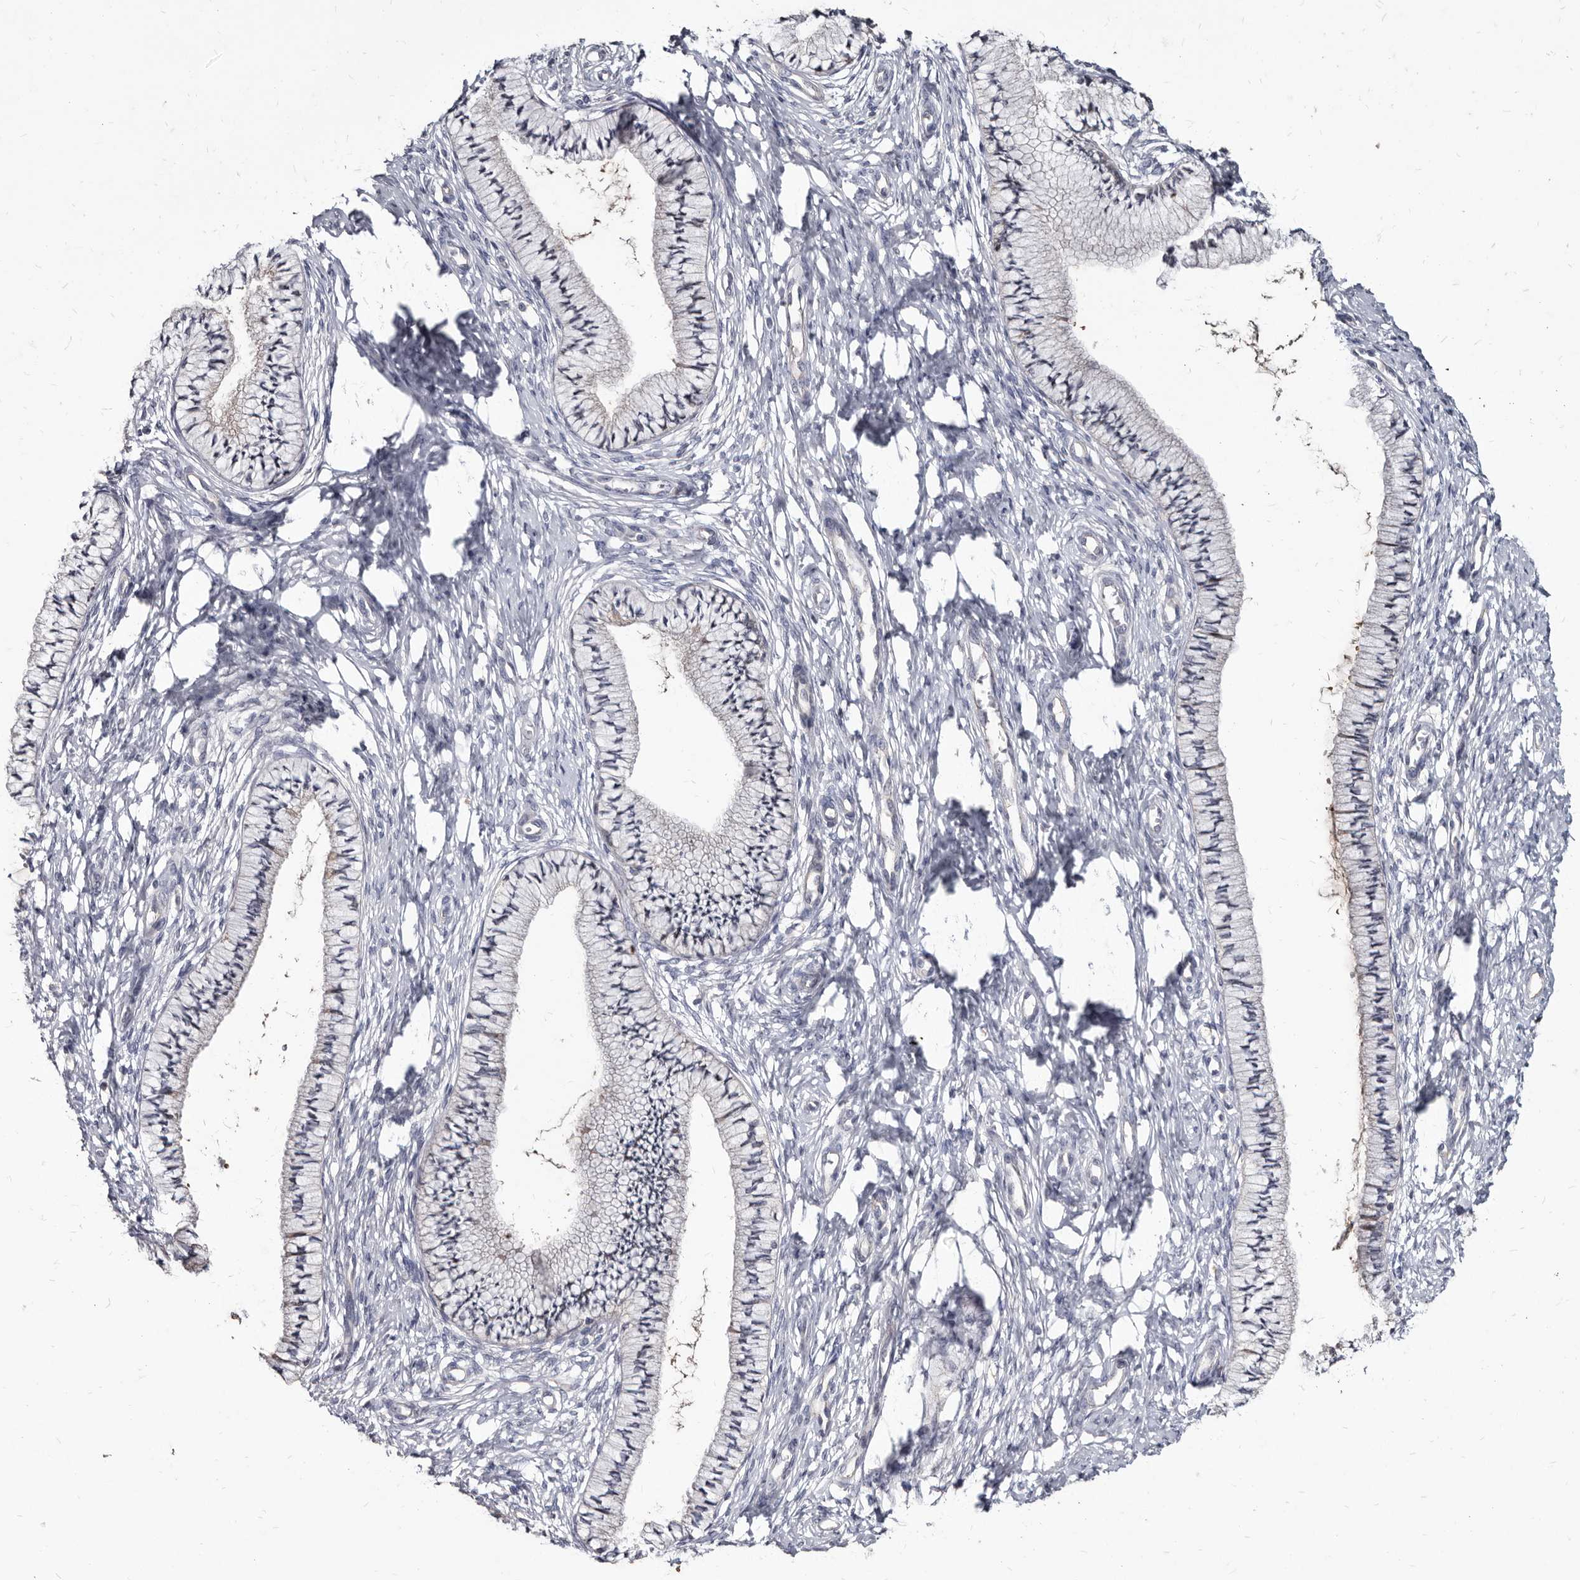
{"staining": {"intensity": "negative", "quantity": "none", "location": "none"}, "tissue": "cervix", "cell_type": "Glandular cells", "image_type": "normal", "snomed": [{"axis": "morphology", "description": "Normal tissue, NOS"}, {"axis": "topography", "description": "Cervix"}], "caption": "High power microscopy image of an IHC photomicrograph of benign cervix, revealing no significant staining in glandular cells.", "gene": "ABCF2", "patient": {"sex": "female", "age": 36}}